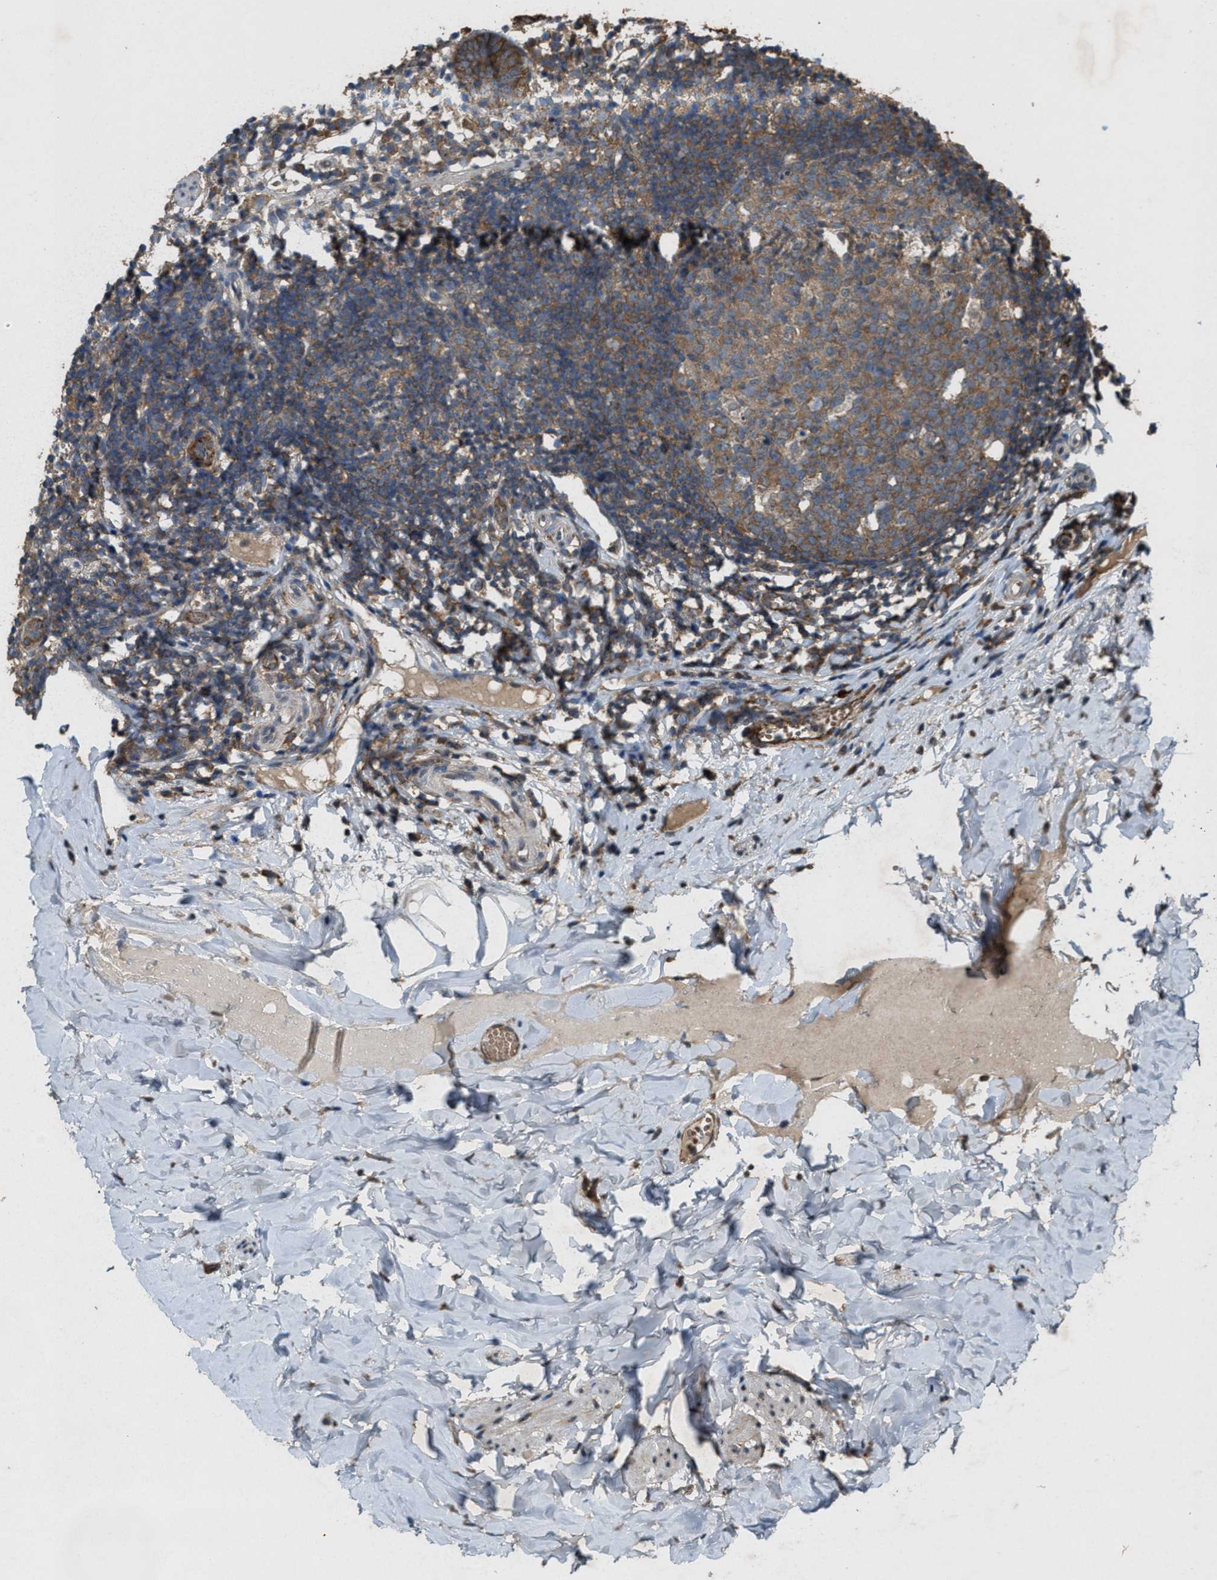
{"staining": {"intensity": "strong", "quantity": ">75%", "location": "cytoplasmic/membranous"}, "tissue": "appendix", "cell_type": "Glandular cells", "image_type": "normal", "snomed": [{"axis": "morphology", "description": "Normal tissue, NOS"}, {"axis": "topography", "description": "Appendix"}], "caption": "Immunohistochemical staining of benign human appendix shows strong cytoplasmic/membranous protein expression in approximately >75% of glandular cells.", "gene": "ARHGEF5", "patient": {"sex": "female", "age": 20}}